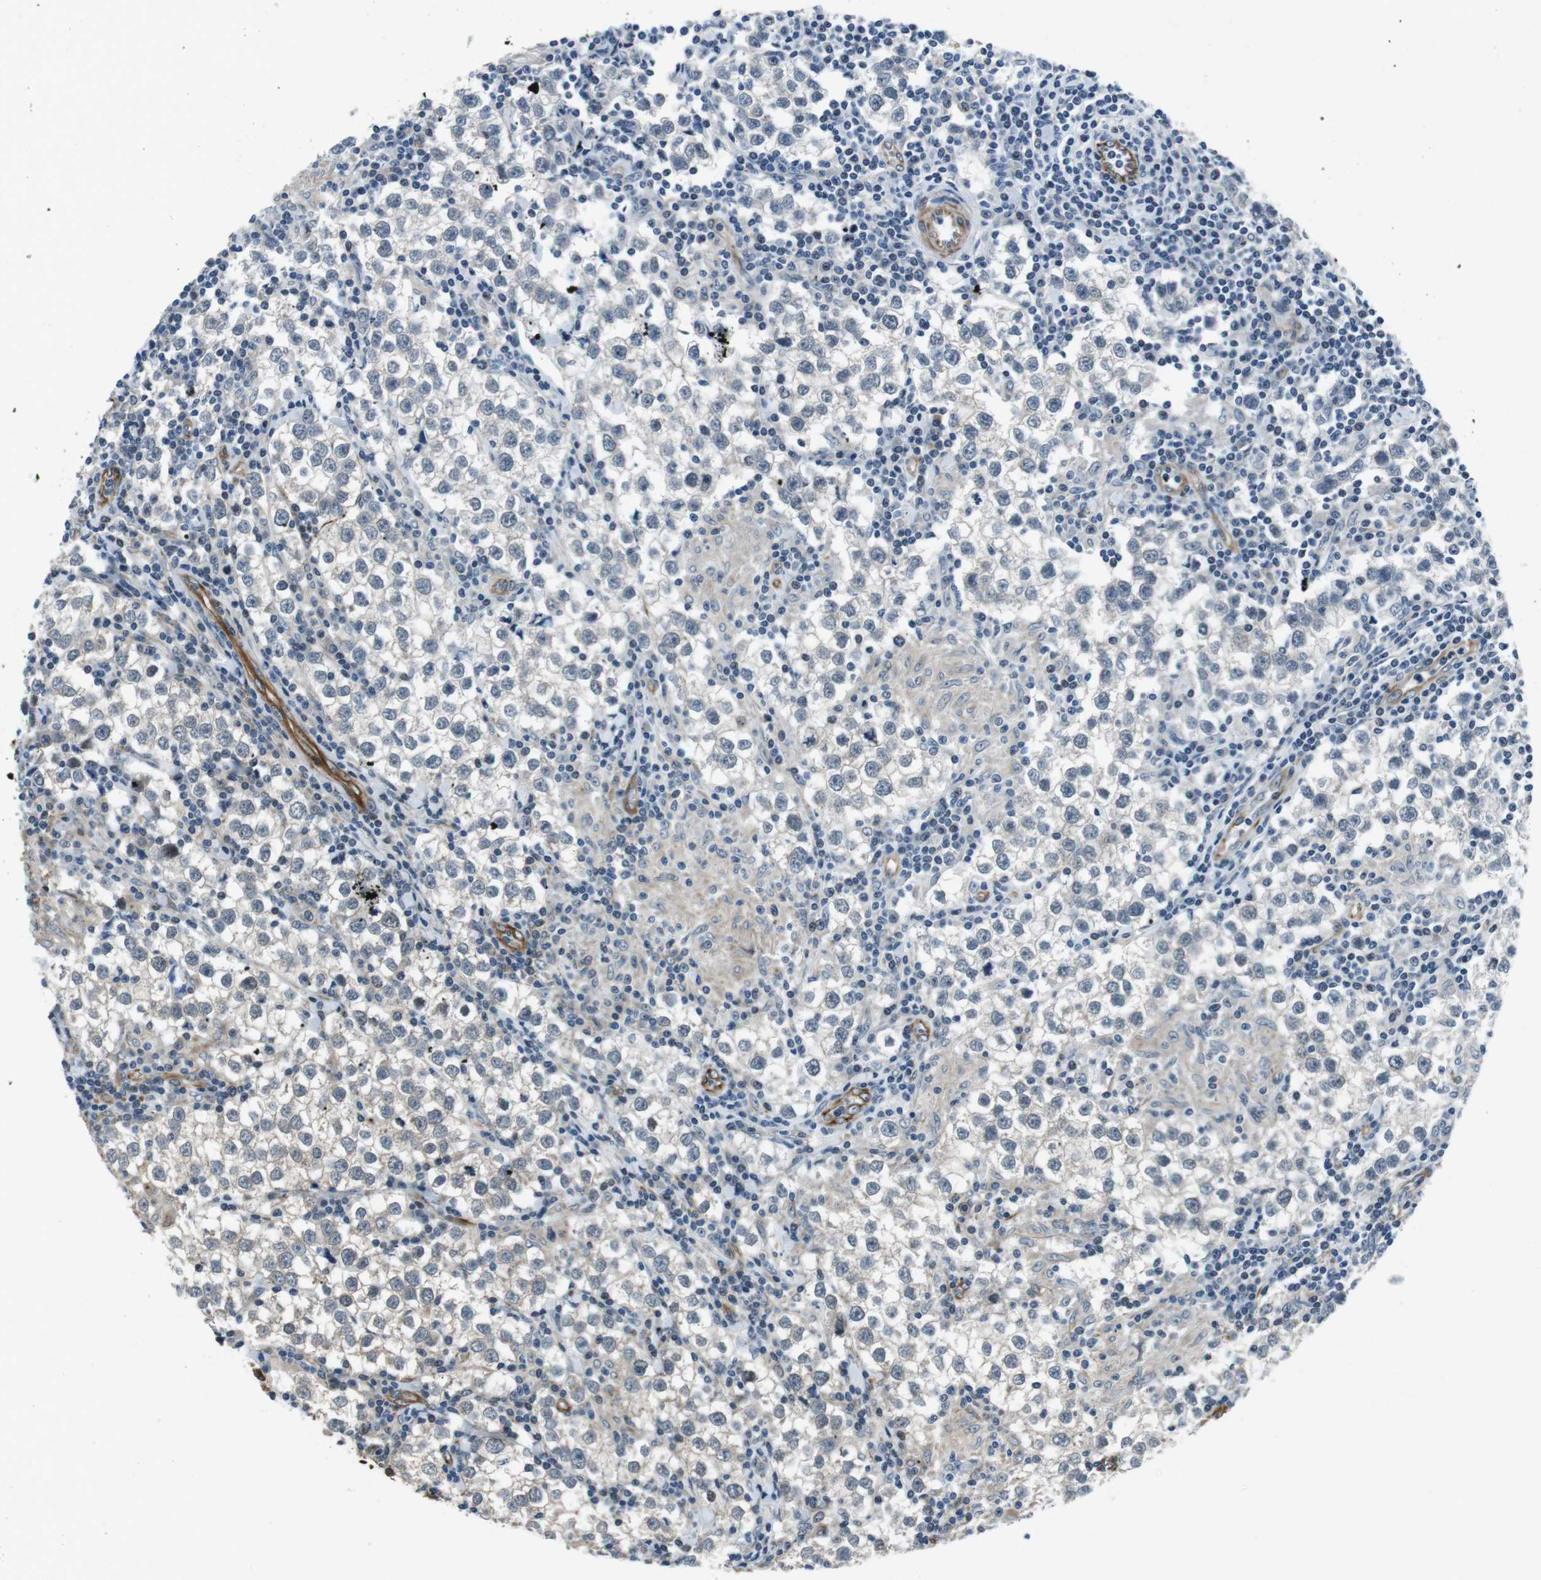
{"staining": {"intensity": "negative", "quantity": "none", "location": "none"}, "tissue": "testis cancer", "cell_type": "Tumor cells", "image_type": "cancer", "snomed": [{"axis": "morphology", "description": "Seminoma, NOS"}, {"axis": "morphology", "description": "Carcinoma, Embryonal, NOS"}, {"axis": "topography", "description": "Testis"}], "caption": "This is an immunohistochemistry (IHC) photomicrograph of testis seminoma. There is no expression in tumor cells.", "gene": "LRRC49", "patient": {"sex": "male", "age": 36}}